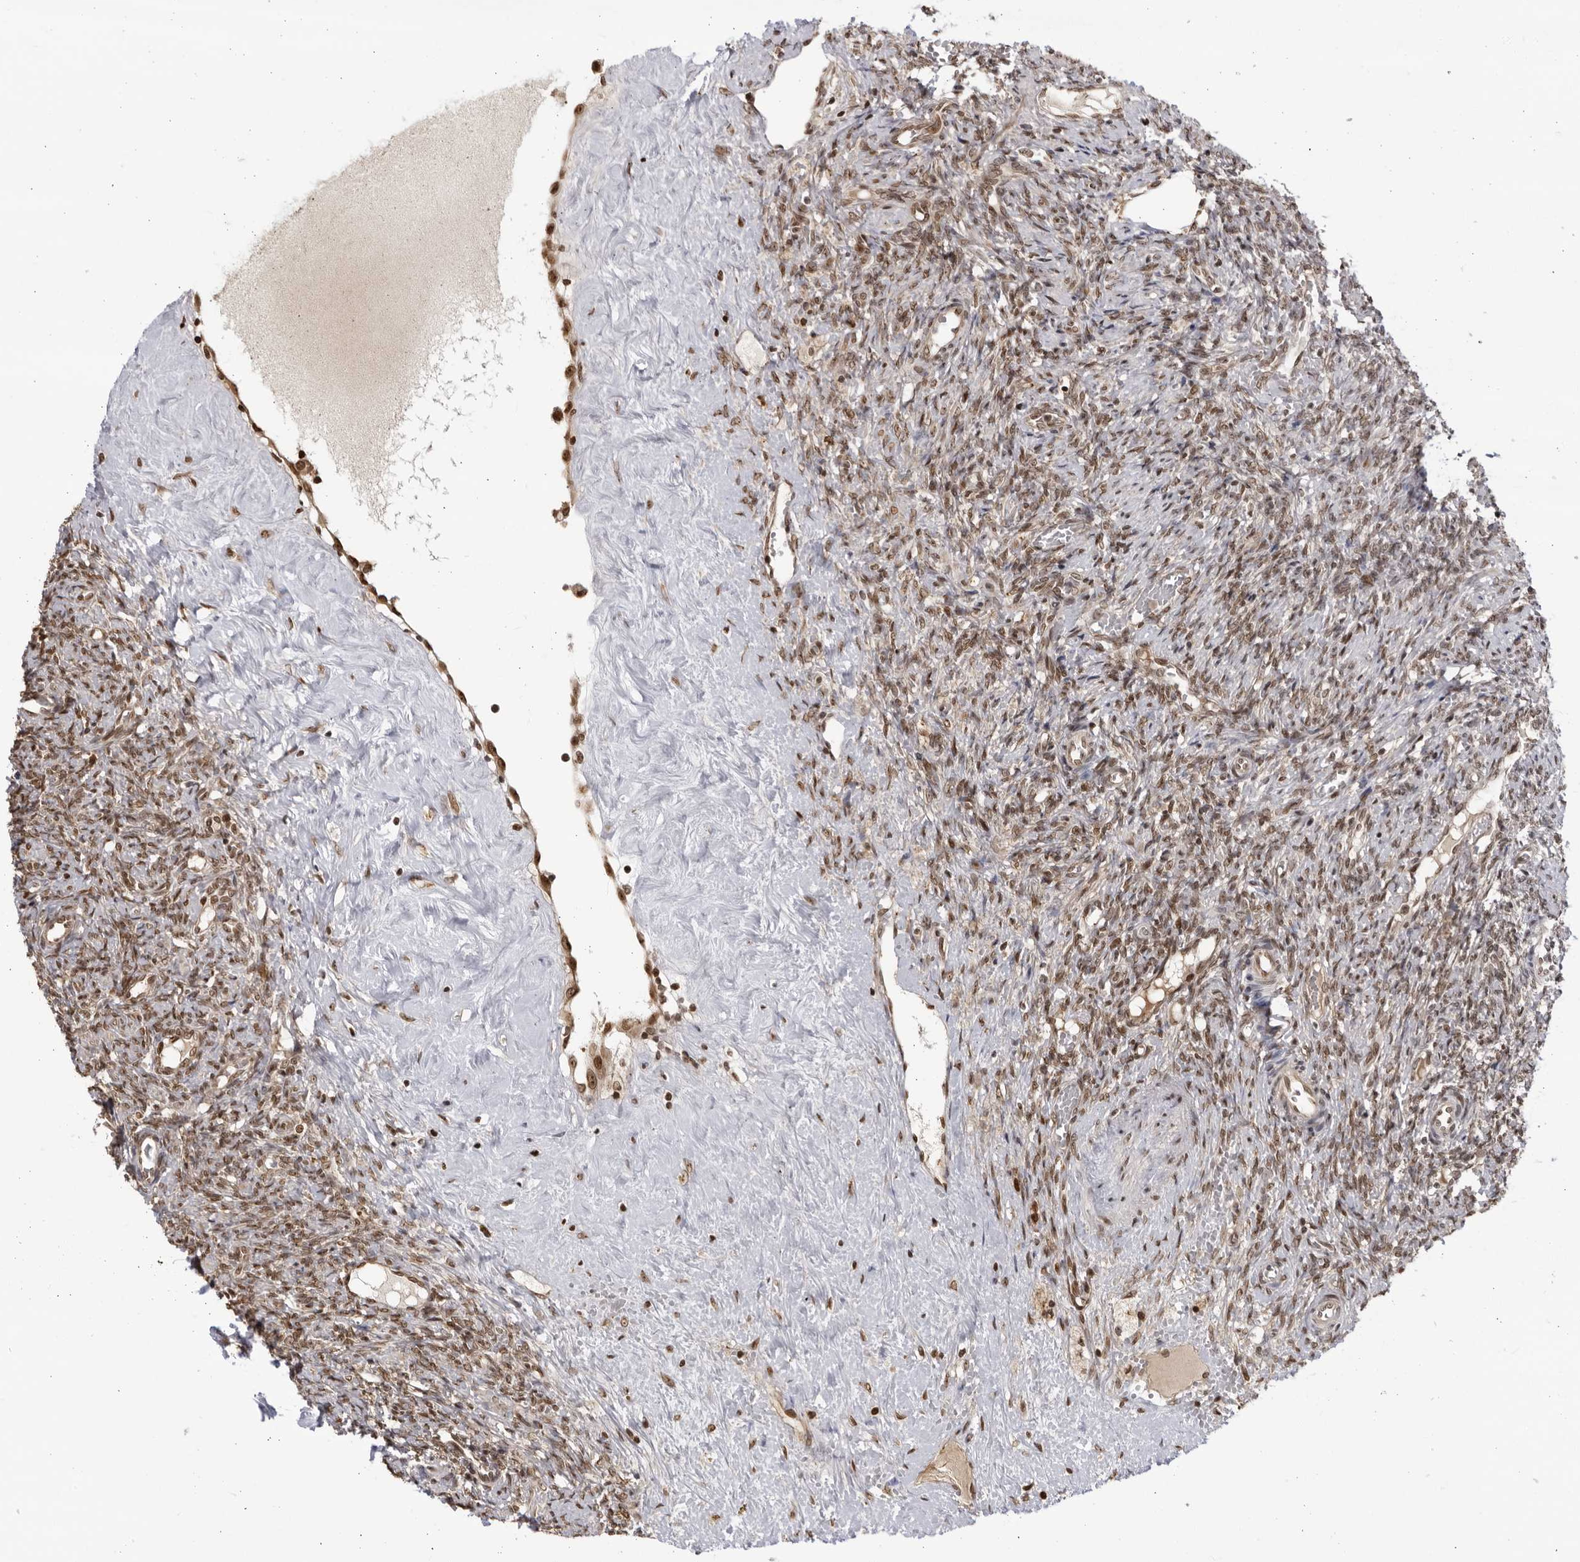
{"staining": {"intensity": "weak", "quantity": ">75%", "location": "nuclear"}, "tissue": "ovary", "cell_type": "Ovarian stroma cells", "image_type": "normal", "snomed": [{"axis": "morphology", "description": "Normal tissue, NOS"}, {"axis": "topography", "description": "Ovary"}], "caption": "Immunohistochemical staining of unremarkable ovary displays weak nuclear protein positivity in approximately >75% of ovarian stroma cells.", "gene": "RASGEF1C", "patient": {"sex": "female", "age": 41}}